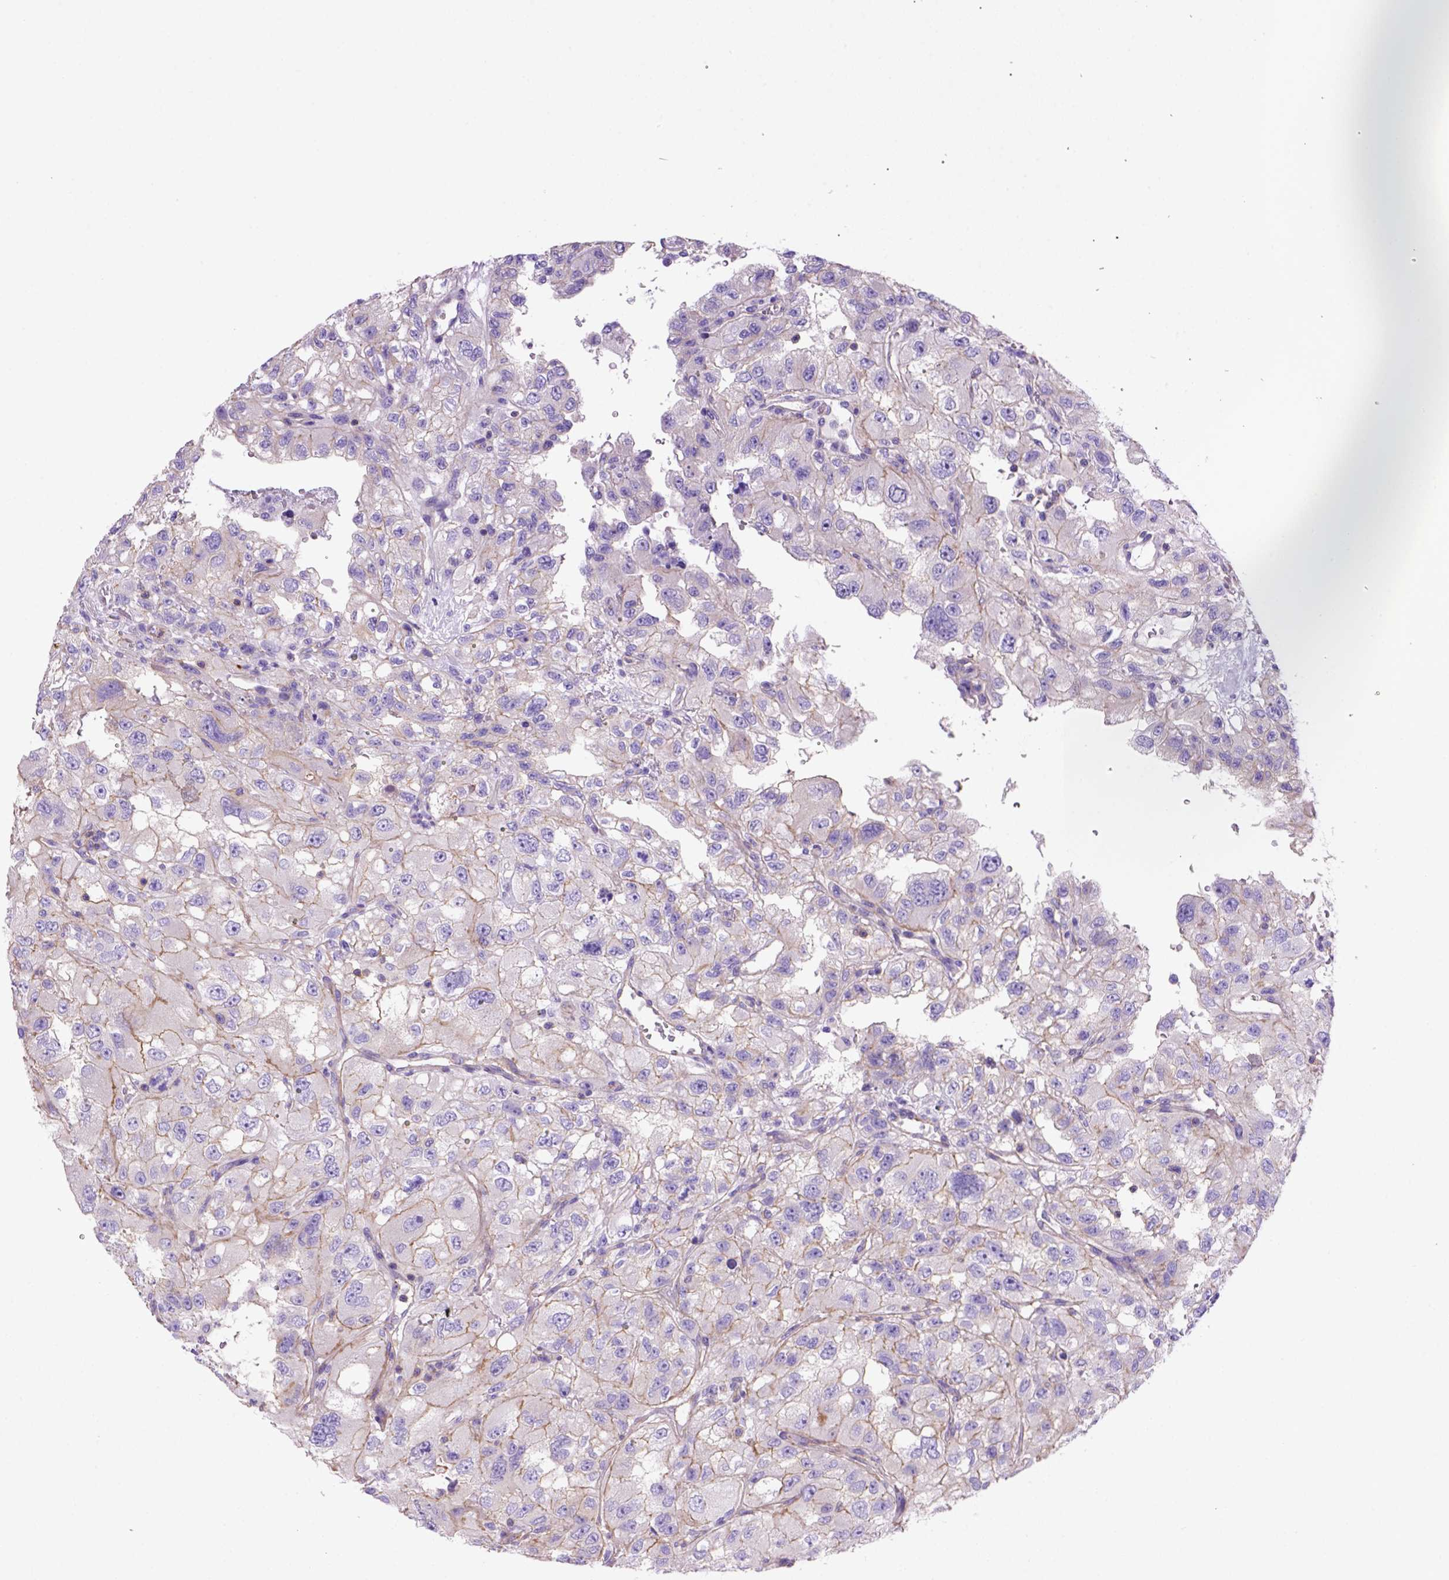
{"staining": {"intensity": "moderate", "quantity": ">75%", "location": "cytoplasmic/membranous"}, "tissue": "renal cancer", "cell_type": "Tumor cells", "image_type": "cancer", "snomed": [{"axis": "morphology", "description": "Adenocarcinoma, NOS"}, {"axis": "topography", "description": "Kidney"}], "caption": "This photomicrograph displays IHC staining of adenocarcinoma (renal), with medium moderate cytoplasmic/membranous expression in approximately >75% of tumor cells.", "gene": "PEX12", "patient": {"sex": "male", "age": 64}}